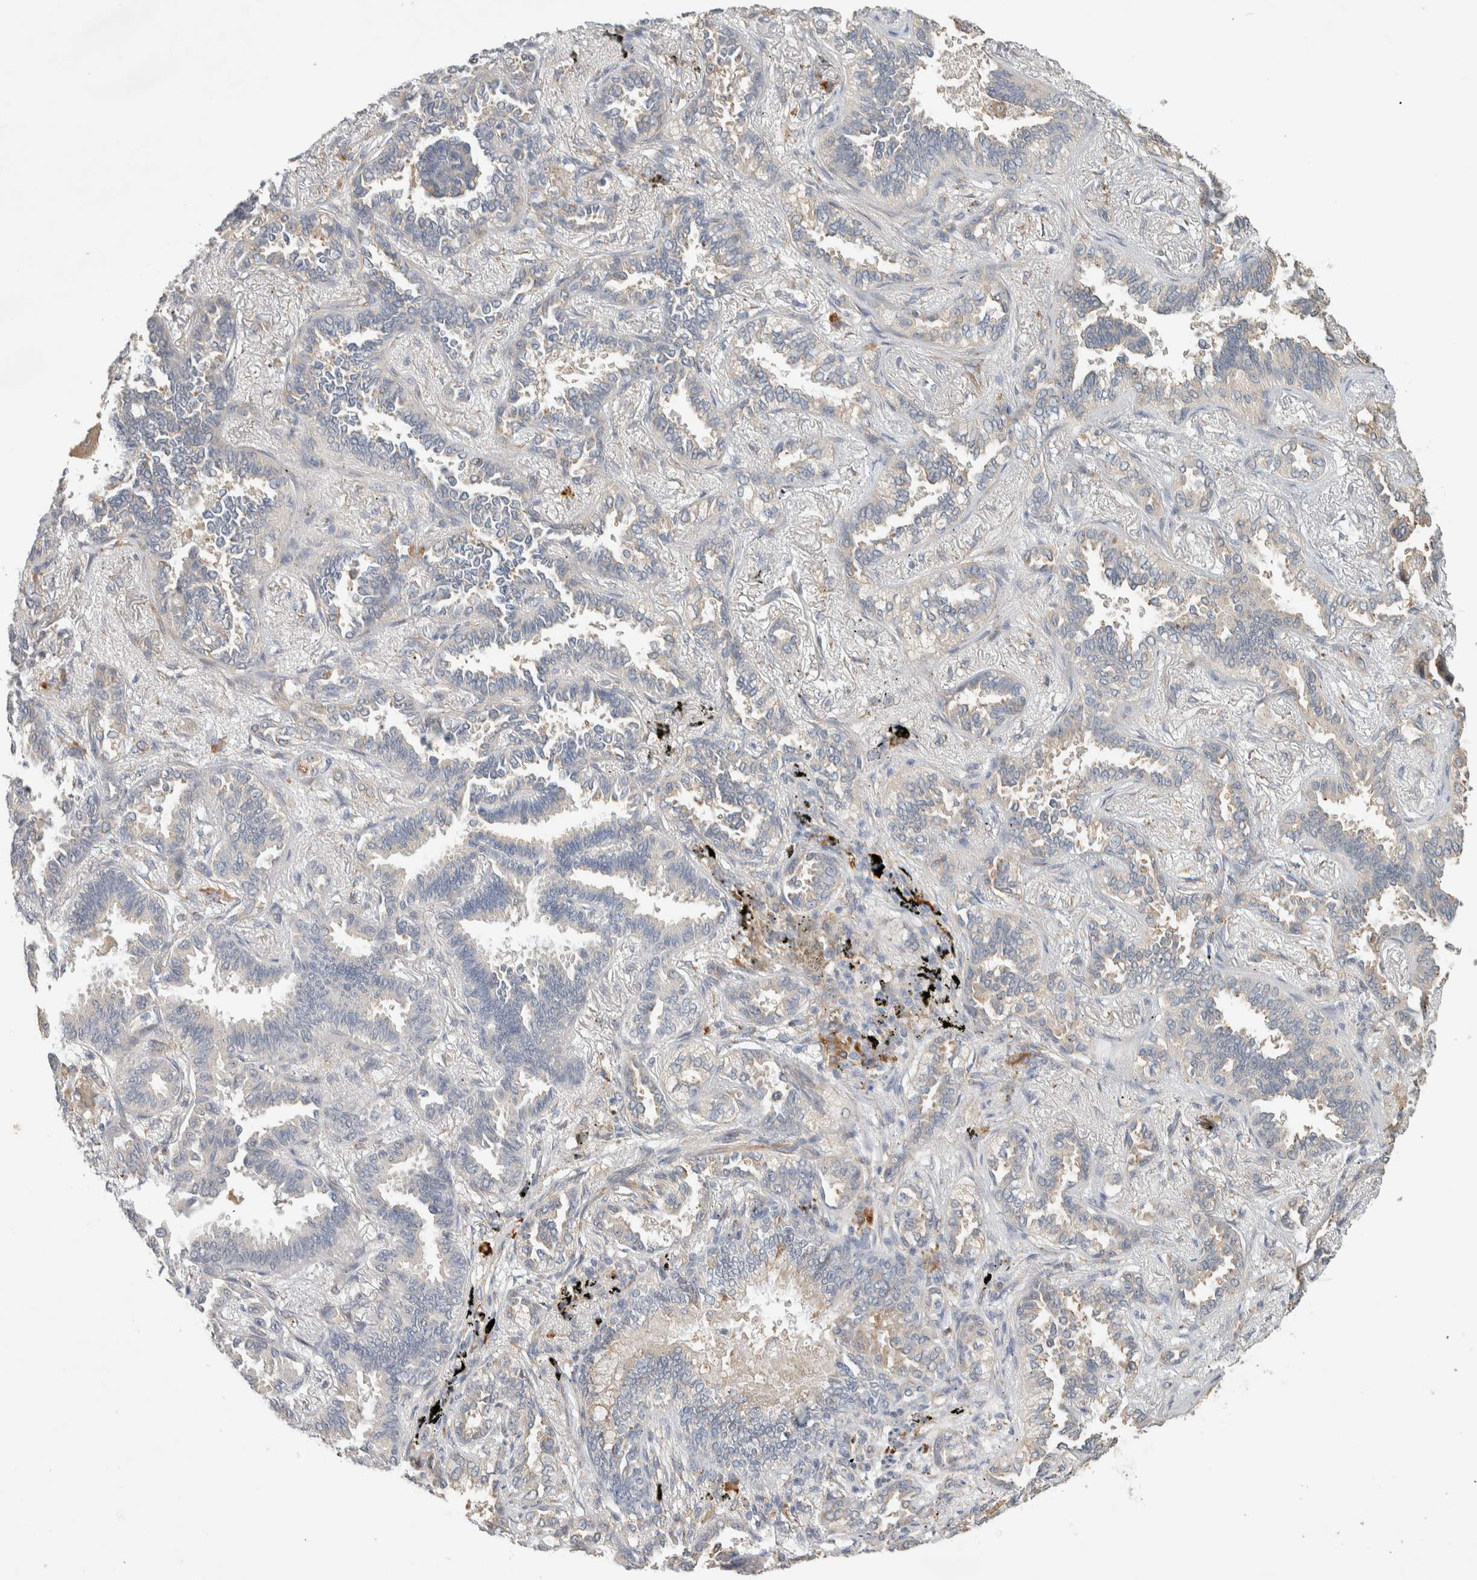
{"staining": {"intensity": "negative", "quantity": "none", "location": "none"}, "tissue": "lung cancer", "cell_type": "Tumor cells", "image_type": "cancer", "snomed": [{"axis": "morphology", "description": "Adenocarcinoma, NOS"}, {"axis": "topography", "description": "Lung"}], "caption": "Tumor cells show no significant expression in lung adenocarcinoma. (DAB (3,3'-diaminobenzidine) immunohistochemistry (IHC) visualized using brightfield microscopy, high magnification).", "gene": "KLHL40", "patient": {"sex": "male", "age": 59}}